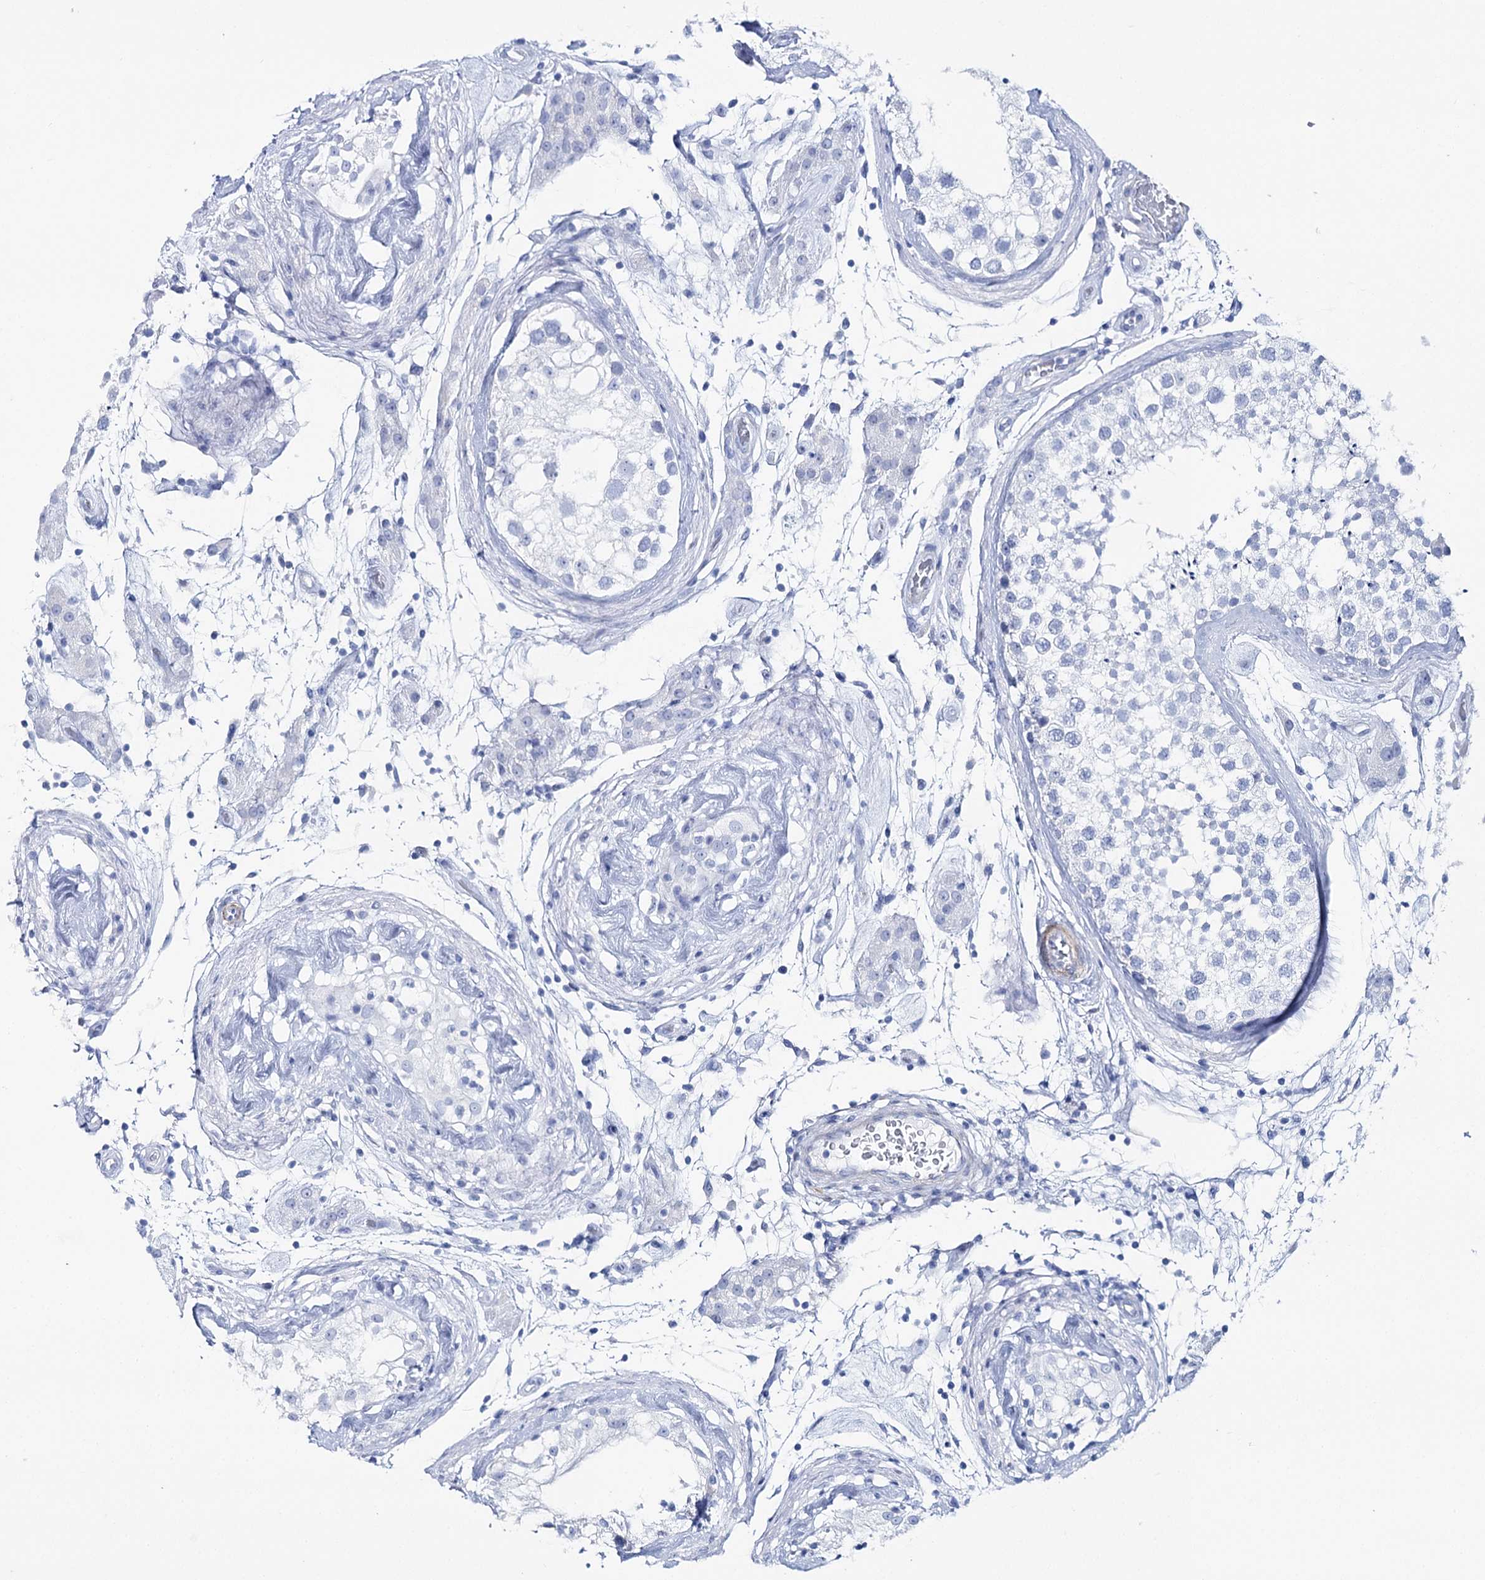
{"staining": {"intensity": "negative", "quantity": "none", "location": "none"}, "tissue": "testis", "cell_type": "Cells in seminiferous ducts", "image_type": "normal", "snomed": [{"axis": "morphology", "description": "Normal tissue, NOS"}, {"axis": "topography", "description": "Testis"}], "caption": "Cells in seminiferous ducts show no significant protein staining in unremarkable testis.", "gene": "CSN3", "patient": {"sex": "male", "age": 46}}